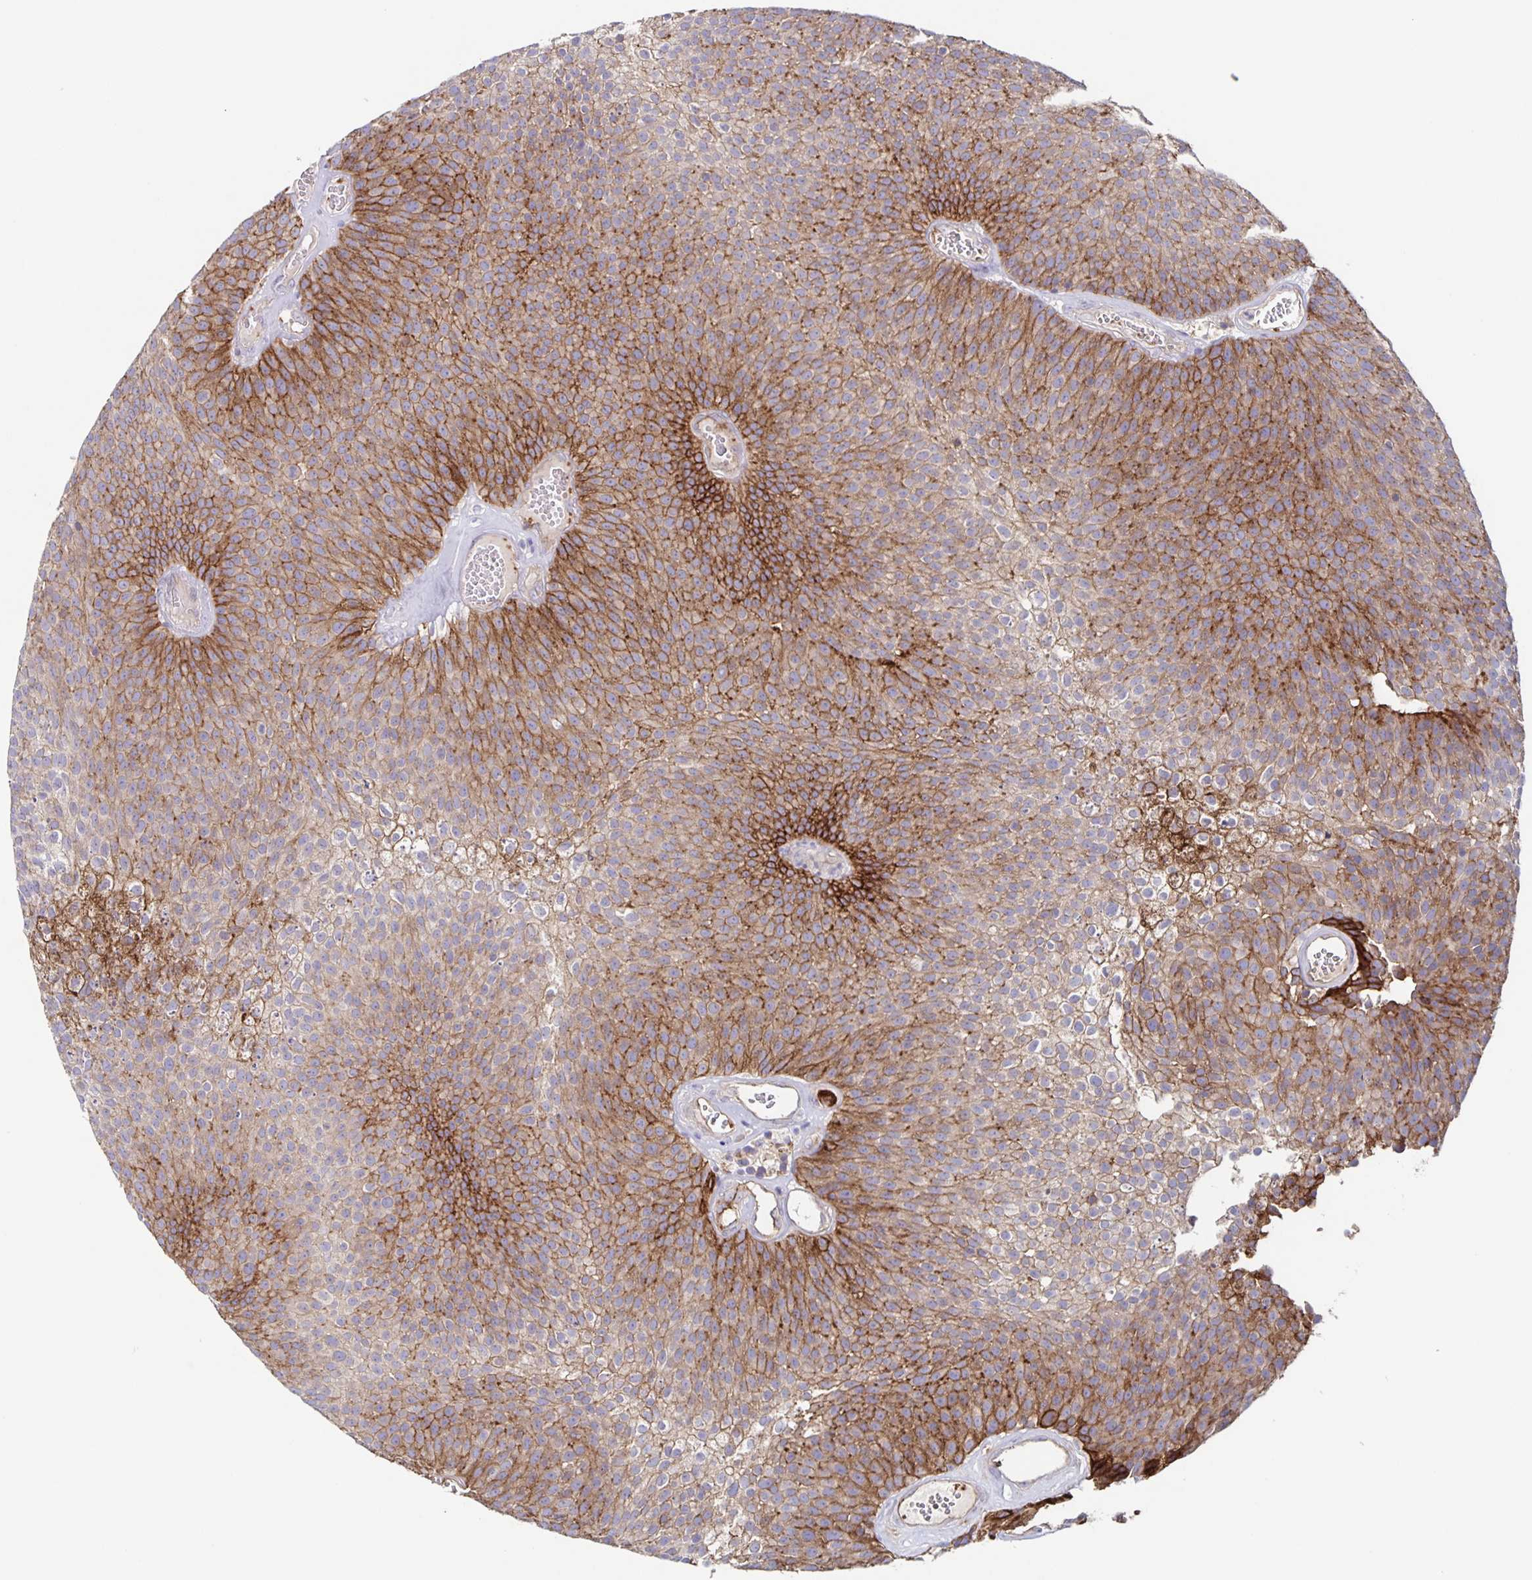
{"staining": {"intensity": "moderate", "quantity": "25%-75%", "location": "cytoplasmic/membranous"}, "tissue": "urothelial cancer", "cell_type": "Tumor cells", "image_type": "cancer", "snomed": [{"axis": "morphology", "description": "Urothelial carcinoma, Low grade"}, {"axis": "topography", "description": "Urinary bladder"}], "caption": "Immunohistochemistry (IHC) staining of urothelial carcinoma (low-grade), which displays medium levels of moderate cytoplasmic/membranous expression in about 25%-75% of tumor cells indicating moderate cytoplasmic/membranous protein positivity. The staining was performed using DAB (brown) for protein detection and nuclei were counterstained in hematoxylin (blue).", "gene": "ITGA2", "patient": {"sex": "female", "age": 79}}